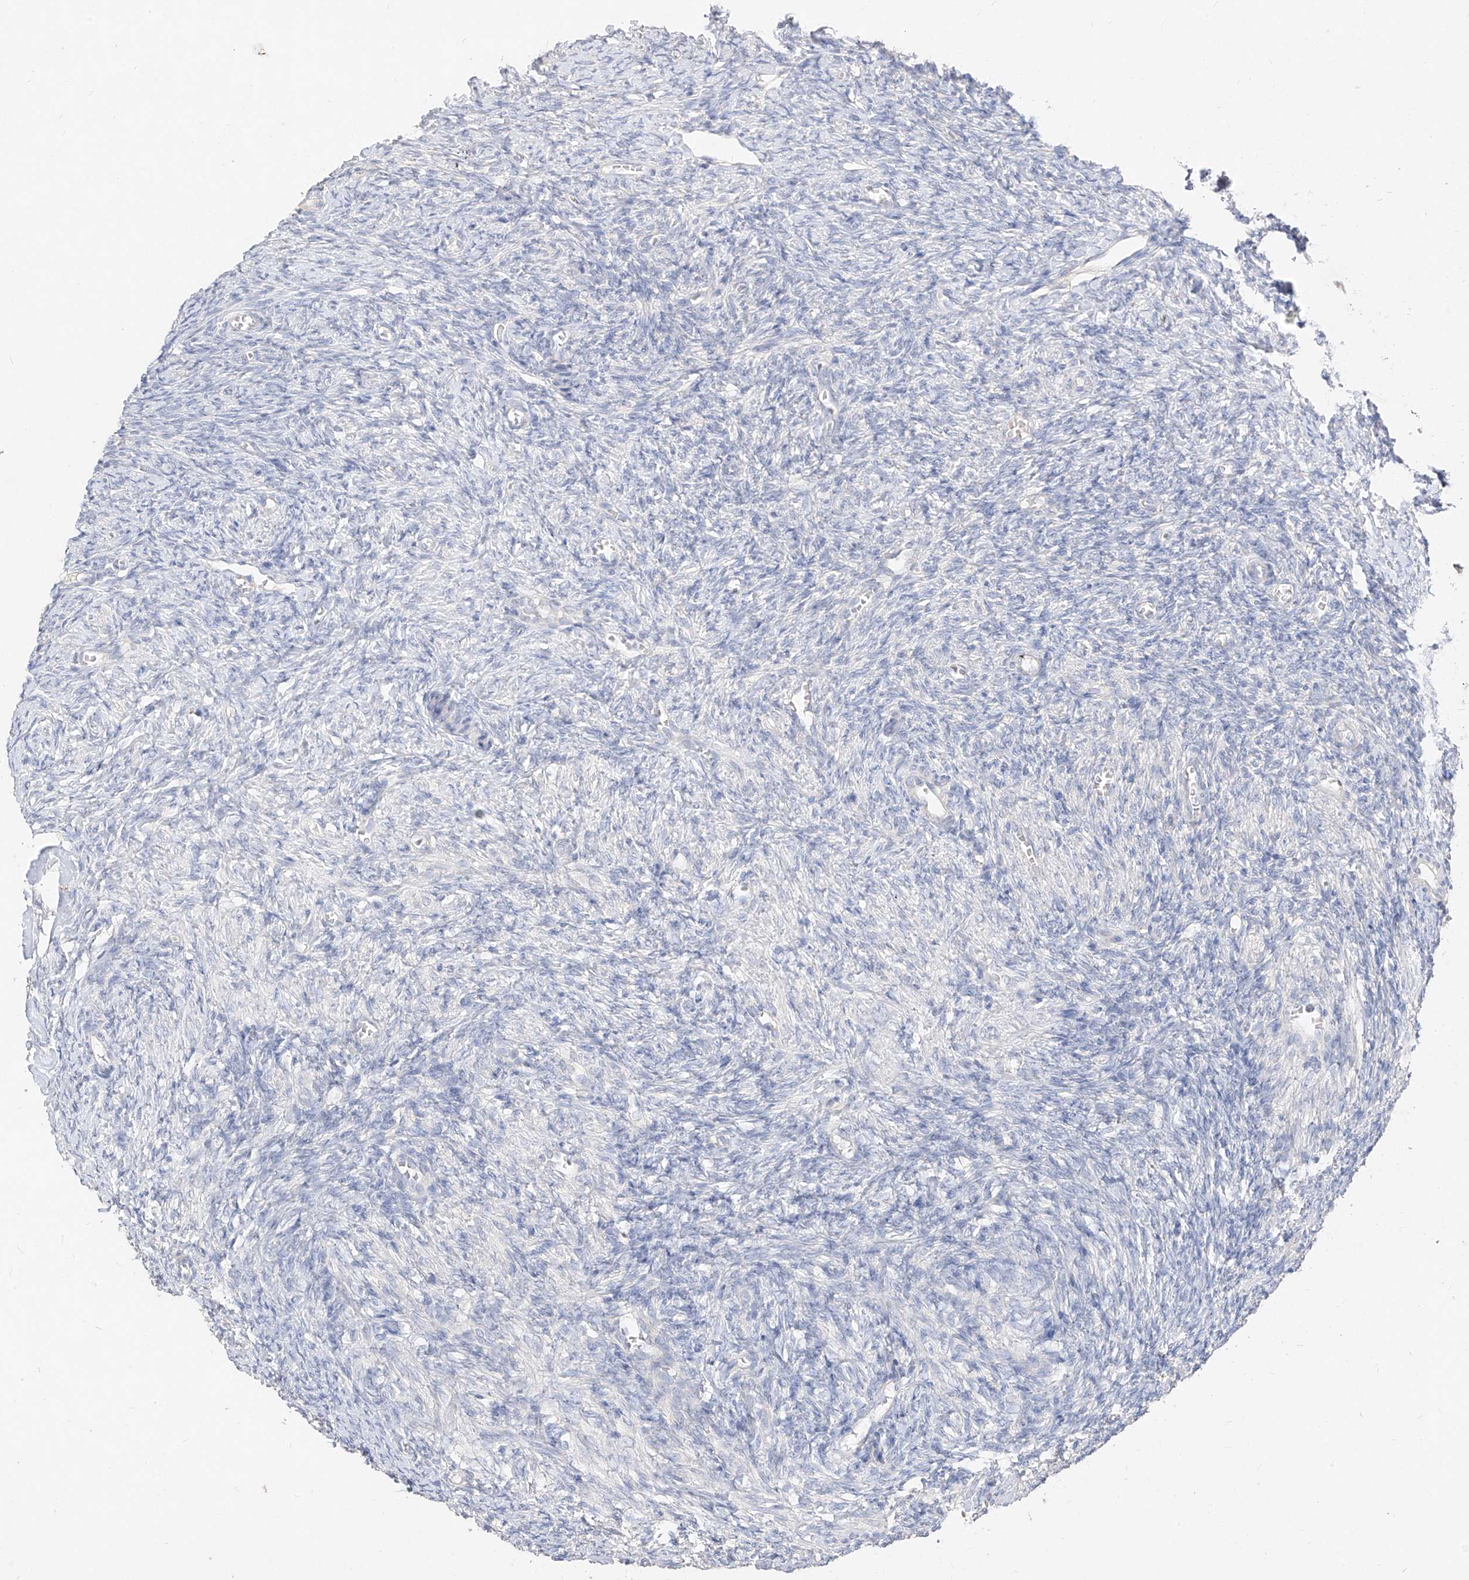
{"staining": {"intensity": "weak", "quantity": "25%-75%", "location": "cytoplasmic/membranous"}, "tissue": "ovary", "cell_type": "Follicle cells", "image_type": "normal", "snomed": [{"axis": "morphology", "description": "Normal tissue, NOS"}, {"axis": "topography", "description": "Ovary"}], "caption": "Follicle cells demonstrate weak cytoplasmic/membranous expression in approximately 25%-75% of cells in normal ovary.", "gene": "ZZEF1", "patient": {"sex": "female", "age": 27}}